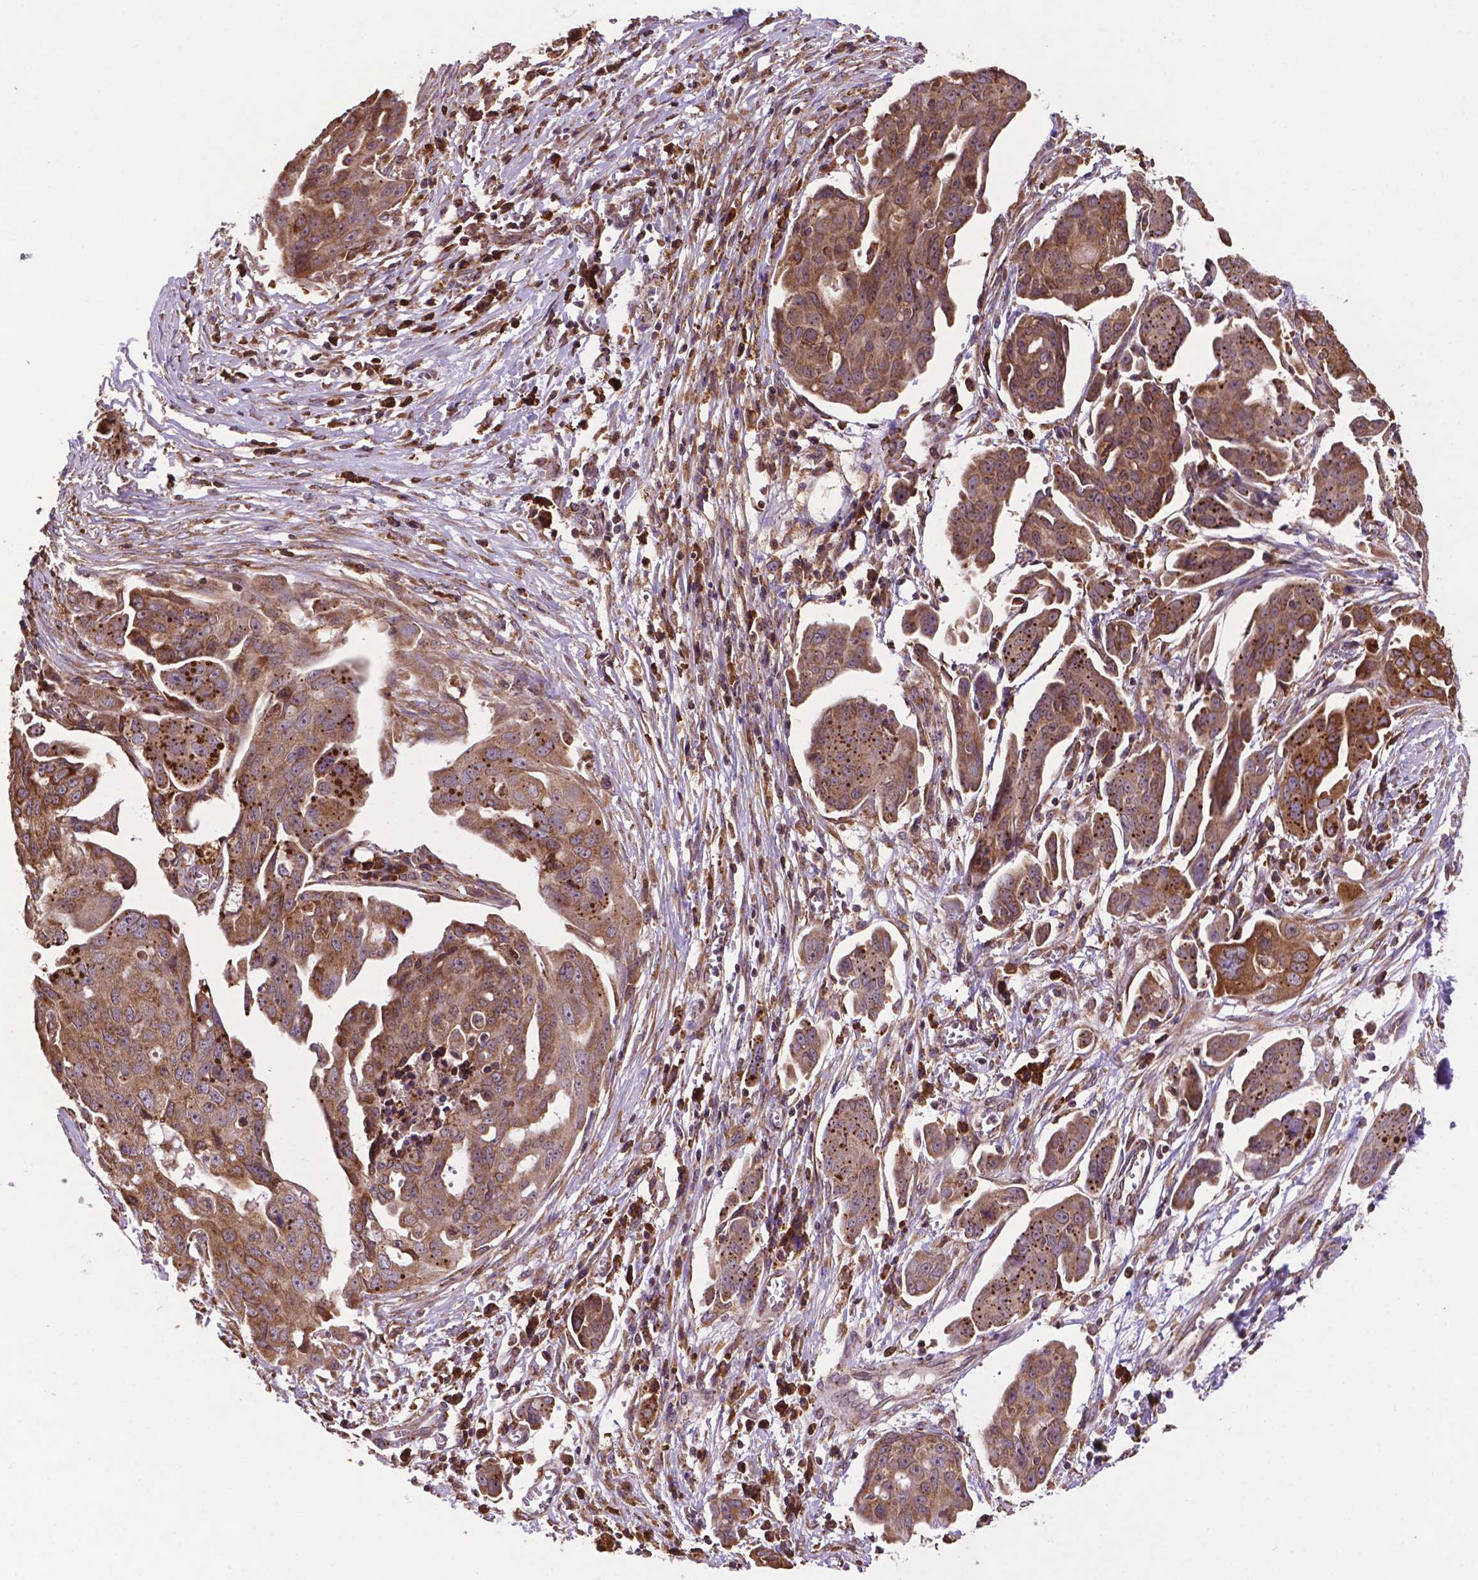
{"staining": {"intensity": "moderate", "quantity": ">75%", "location": "cytoplasmic/membranous"}, "tissue": "ovarian cancer", "cell_type": "Tumor cells", "image_type": "cancer", "snomed": [{"axis": "morphology", "description": "Carcinoma, endometroid"}, {"axis": "topography", "description": "Ovary"}], "caption": "Protein staining displays moderate cytoplasmic/membranous expression in approximately >75% of tumor cells in ovarian cancer (endometroid carcinoma).", "gene": "GANAB", "patient": {"sex": "female", "age": 70}}